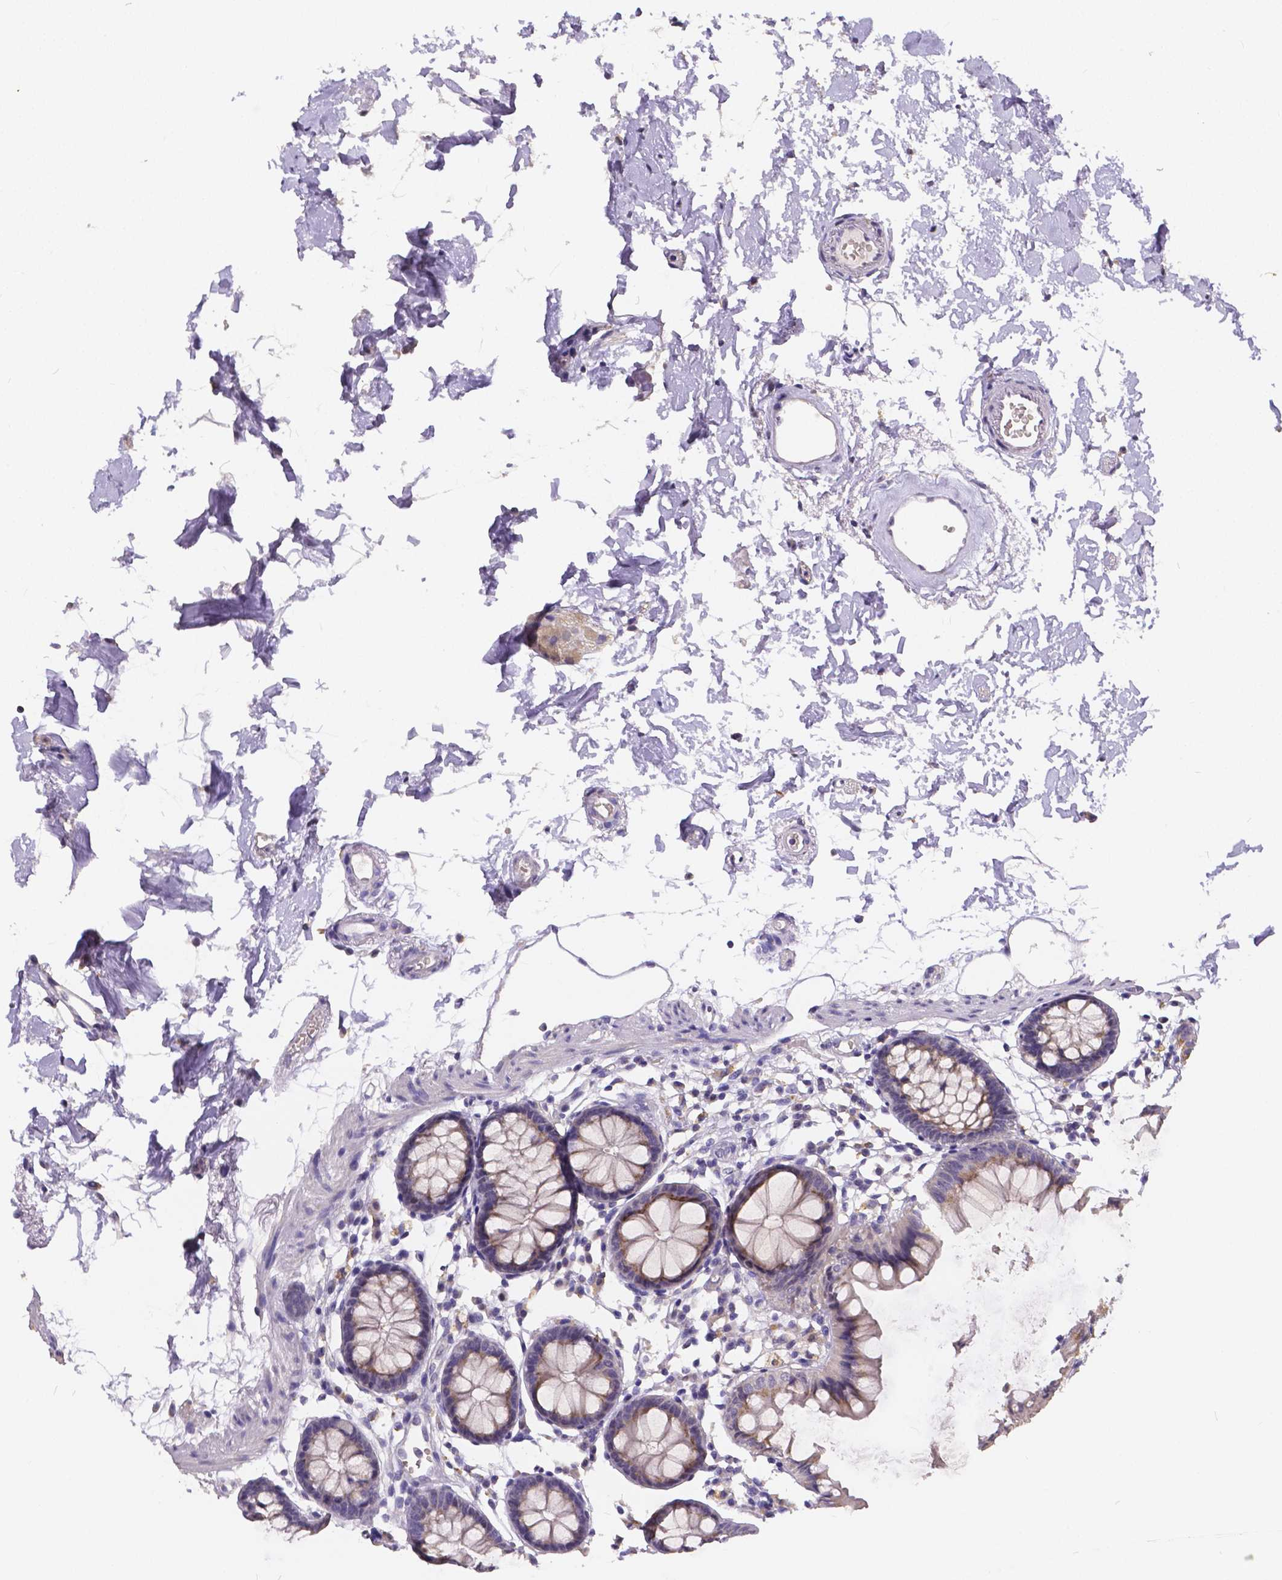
{"staining": {"intensity": "negative", "quantity": "none", "location": "none"}, "tissue": "colon", "cell_type": "Endothelial cells", "image_type": "normal", "snomed": [{"axis": "morphology", "description": "Normal tissue, NOS"}, {"axis": "topography", "description": "Colon"}], "caption": "Micrograph shows no significant protein positivity in endothelial cells of unremarkable colon. Brightfield microscopy of immunohistochemistry (IHC) stained with DAB (brown) and hematoxylin (blue), captured at high magnification.", "gene": "CTNNA2", "patient": {"sex": "female", "age": 84}}